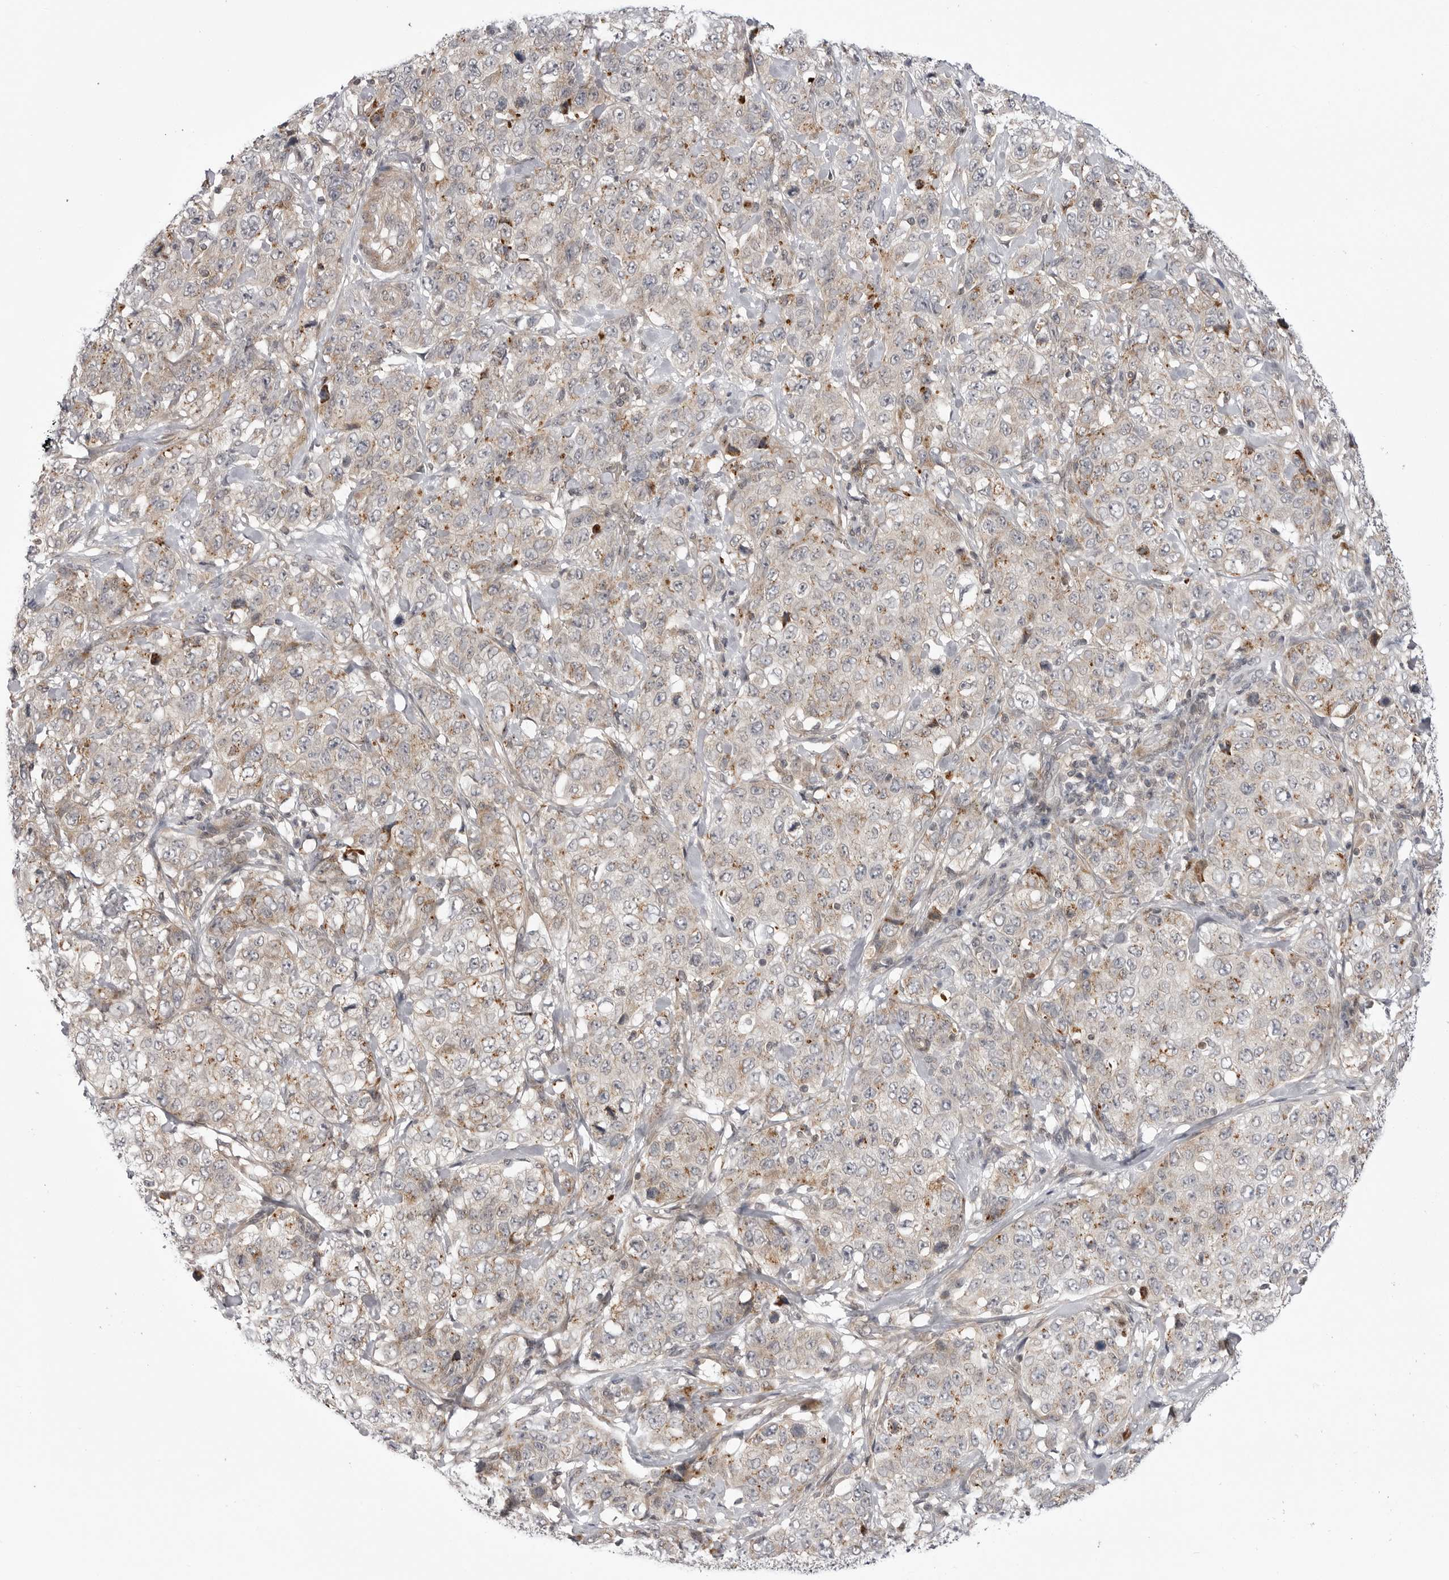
{"staining": {"intensity": "weak", "quantity": "<25%", "location": "cytoplasmic/membranous"}, "tissue": "stomach cancer", "cell_type": "Tumor cells", "image_type": "cancer", "snomed": [{"axis": "morphology", "description": "Adenocarcinoma, NOS"}, {"axis": "topography", "description": "Stomach"}], "caption": "Protein analysis of stomach adenocarcinoma demonstrates no significant staining in tumor cells.", "gene": "CCDC18", "patient": {"sex": "male", "age": 48}}